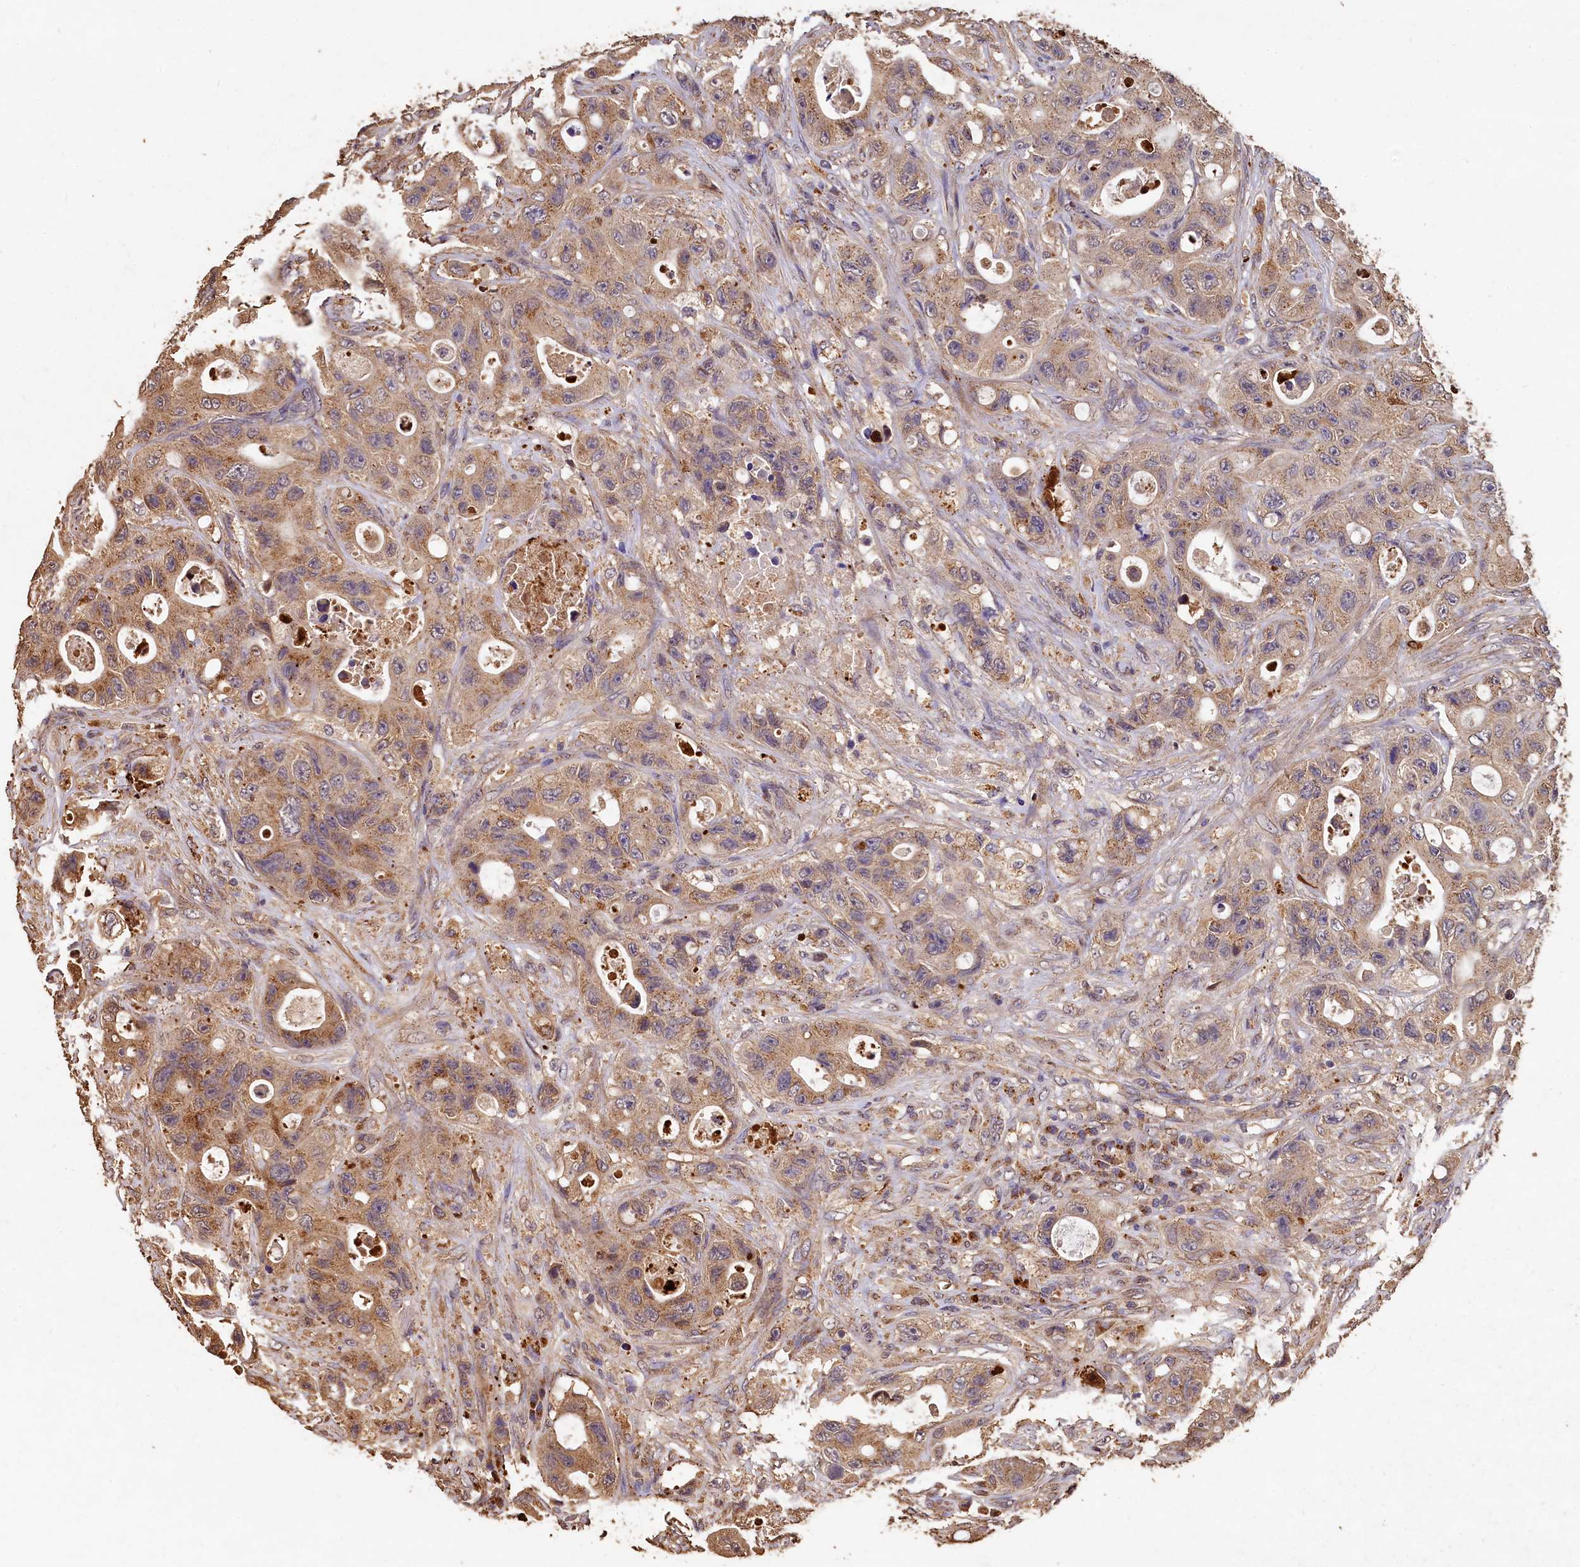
{"staining": {"intensity": "moderate", "quantity": ">75%", "location": "cytoplasmic/membranous"}, "tissue": "colorectal cancer", "cell_type": "Tumor cells", "image_type": "cancer", "snomed": [{"axis": "morphology", "description": "Adenocarcinoma, NOS"}, {"axis": "topography", "description": "Colon"}], "caption": "Immunohistochemical staining of colorectal cancer (adenocarcinoma) displays moderate cytoplasmic/membranous protein positivity in about >75% of tumor cells.", "gene": "LSM4", "patient": {"sex": "female", "age": 46}}